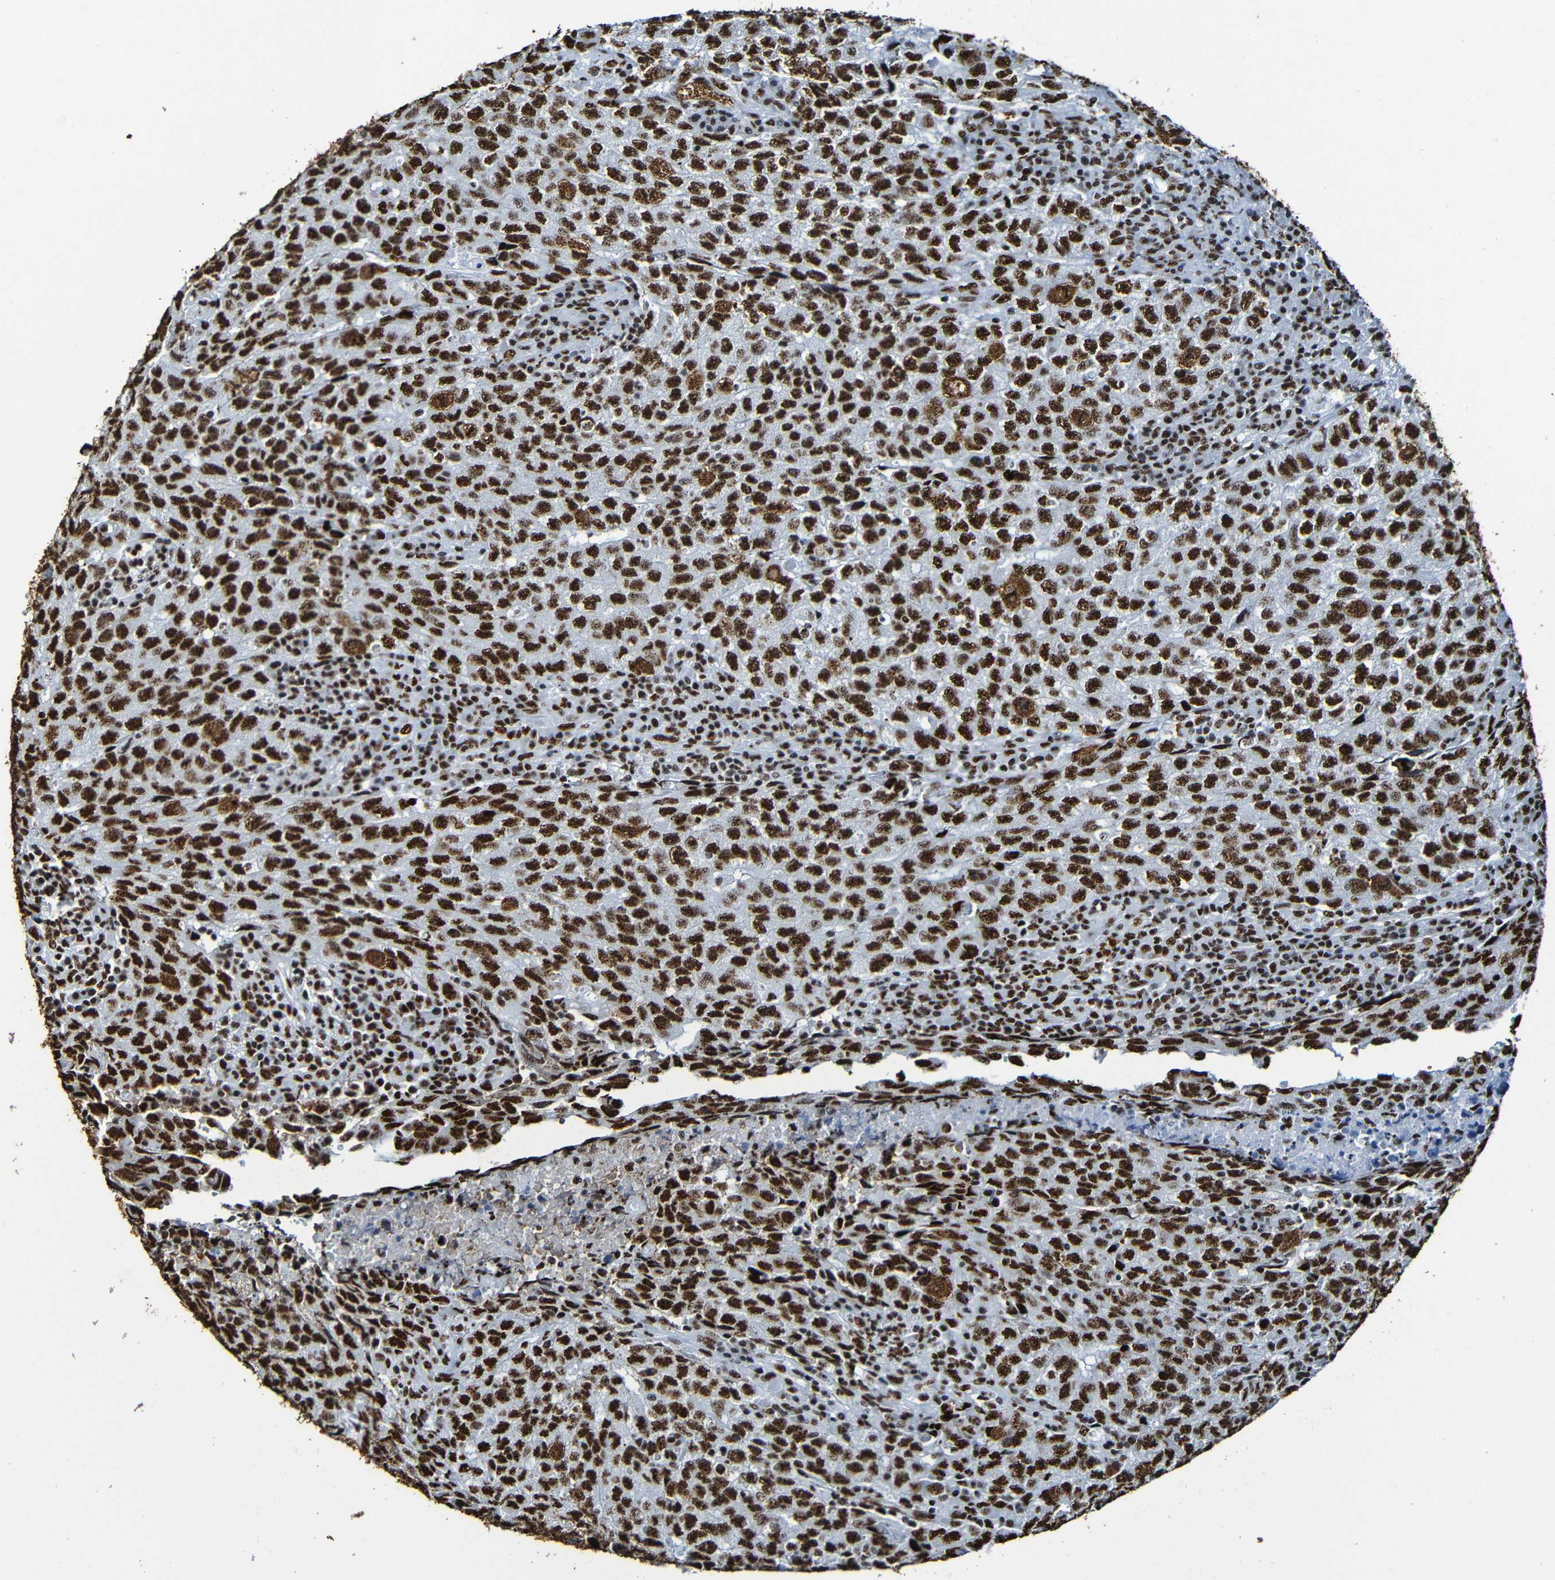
{"staining": {"intensity": "strong", "quantity": ">75%", "location": "nuclear"}, "tissue": "testis cancer", "cell_type": "Tumor cells", "image_type": "cancer", "snomed": [{"axis": "morphology", "description": "Necrosis, NOS"}, {"axis": "morphology", "description": "Carcinoma, Embryonal, NOS"}, {"axis": "topography", "description": "Testis"}], "caption": "Immunohistochemical staining of human testis embryonal carcinoma demonstrates strong nuclear protein expression in approximately >75% of tumor cells.", "gene": "SRSF3", "patient": {"sex": "male", "age": 19}}